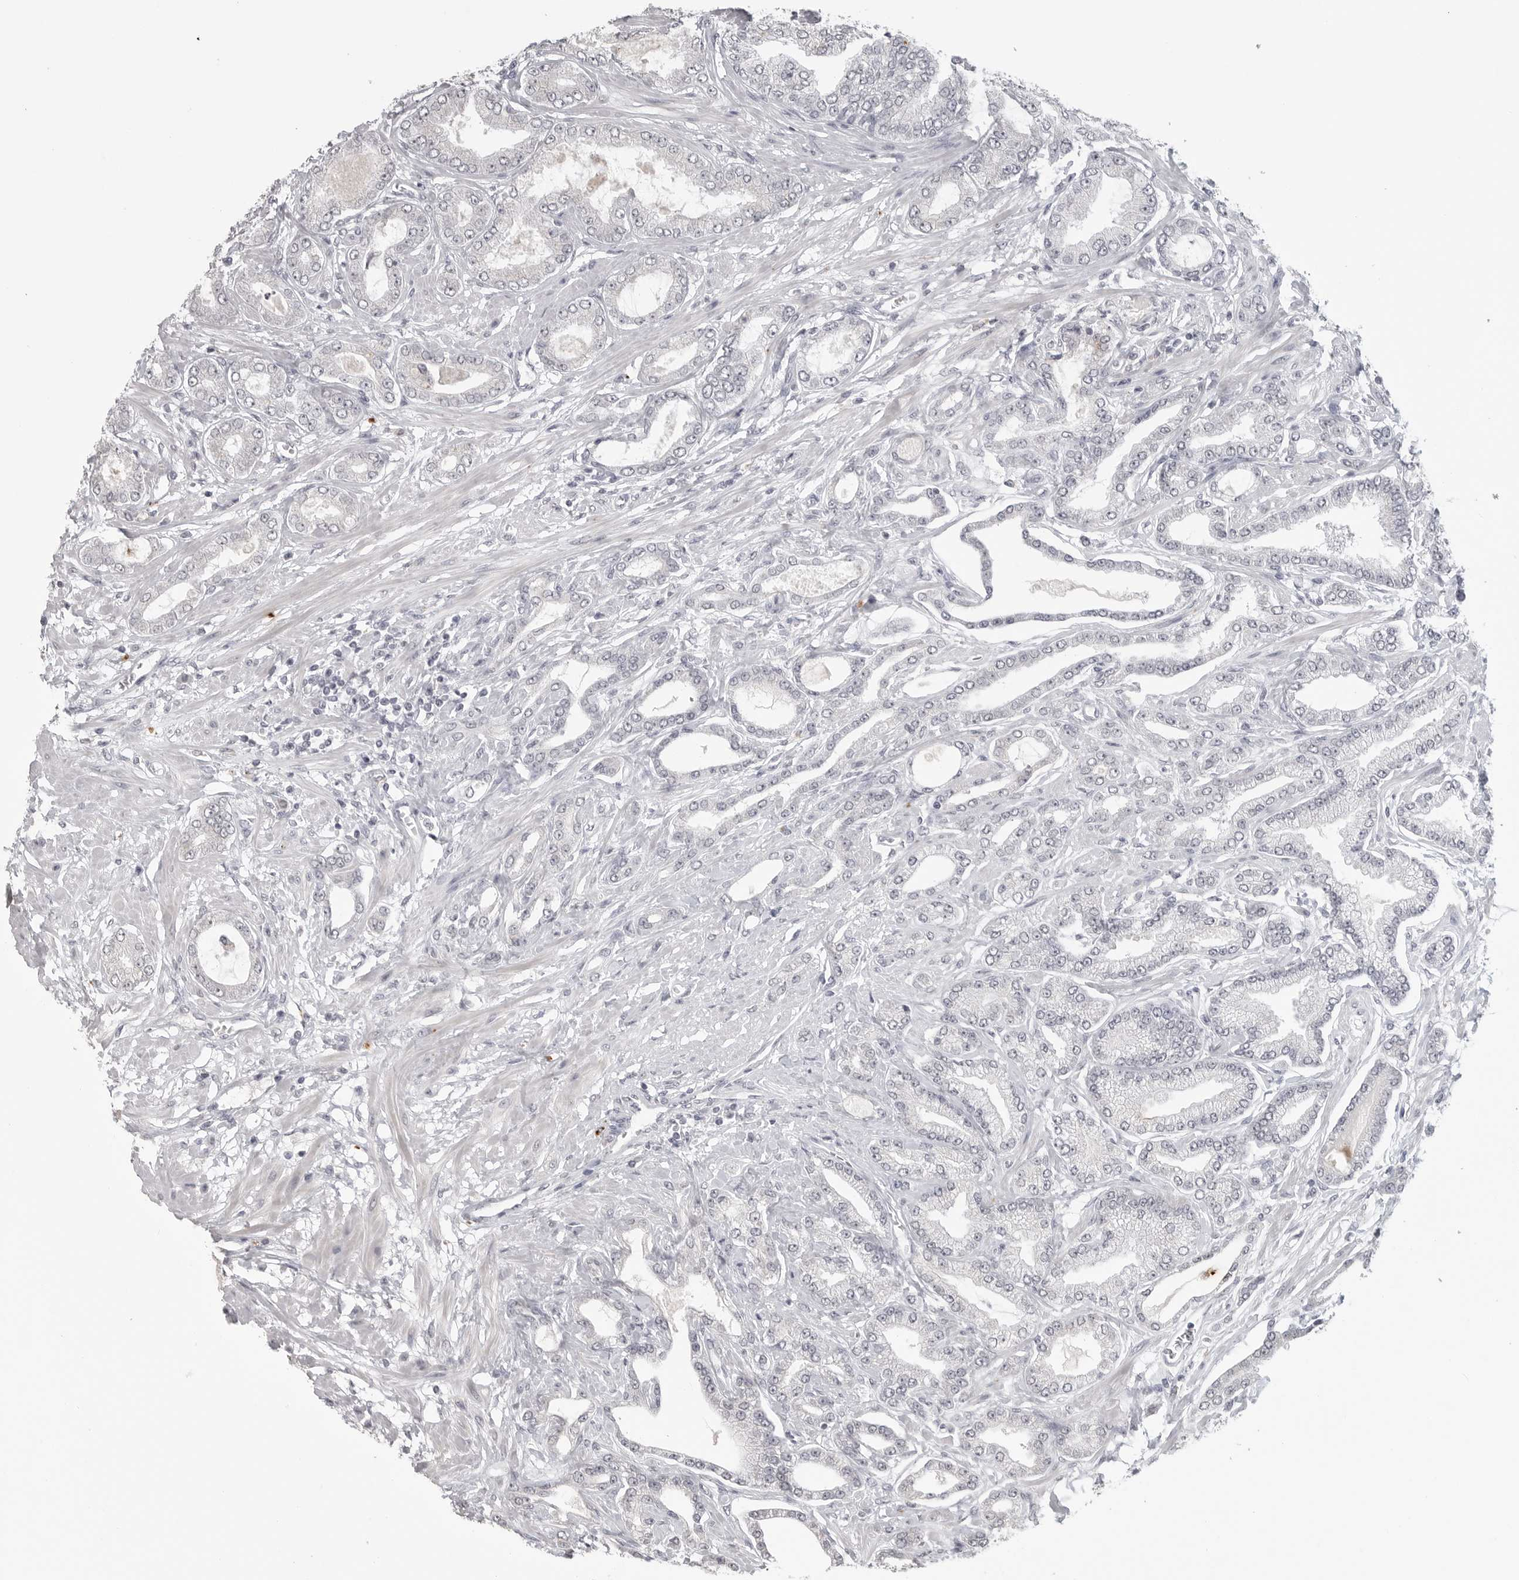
{"staining": {"intensity": "negative", "quantity": "none", "location": "none"}, "tissue": "prostate cancer", "cell_type": "Tumor cells", "image_type": "cancer", "snomed": [{"axis": "morphology", "description": "Adenocarcinoma, Low grade"}, {"axis": "topography", "description": "Prostate"}], "caption": "Tumor cells show no significant positivity in prostate cancer.", "gene": "PRSS1", "patient": {"sex": "male", "age": 63}}